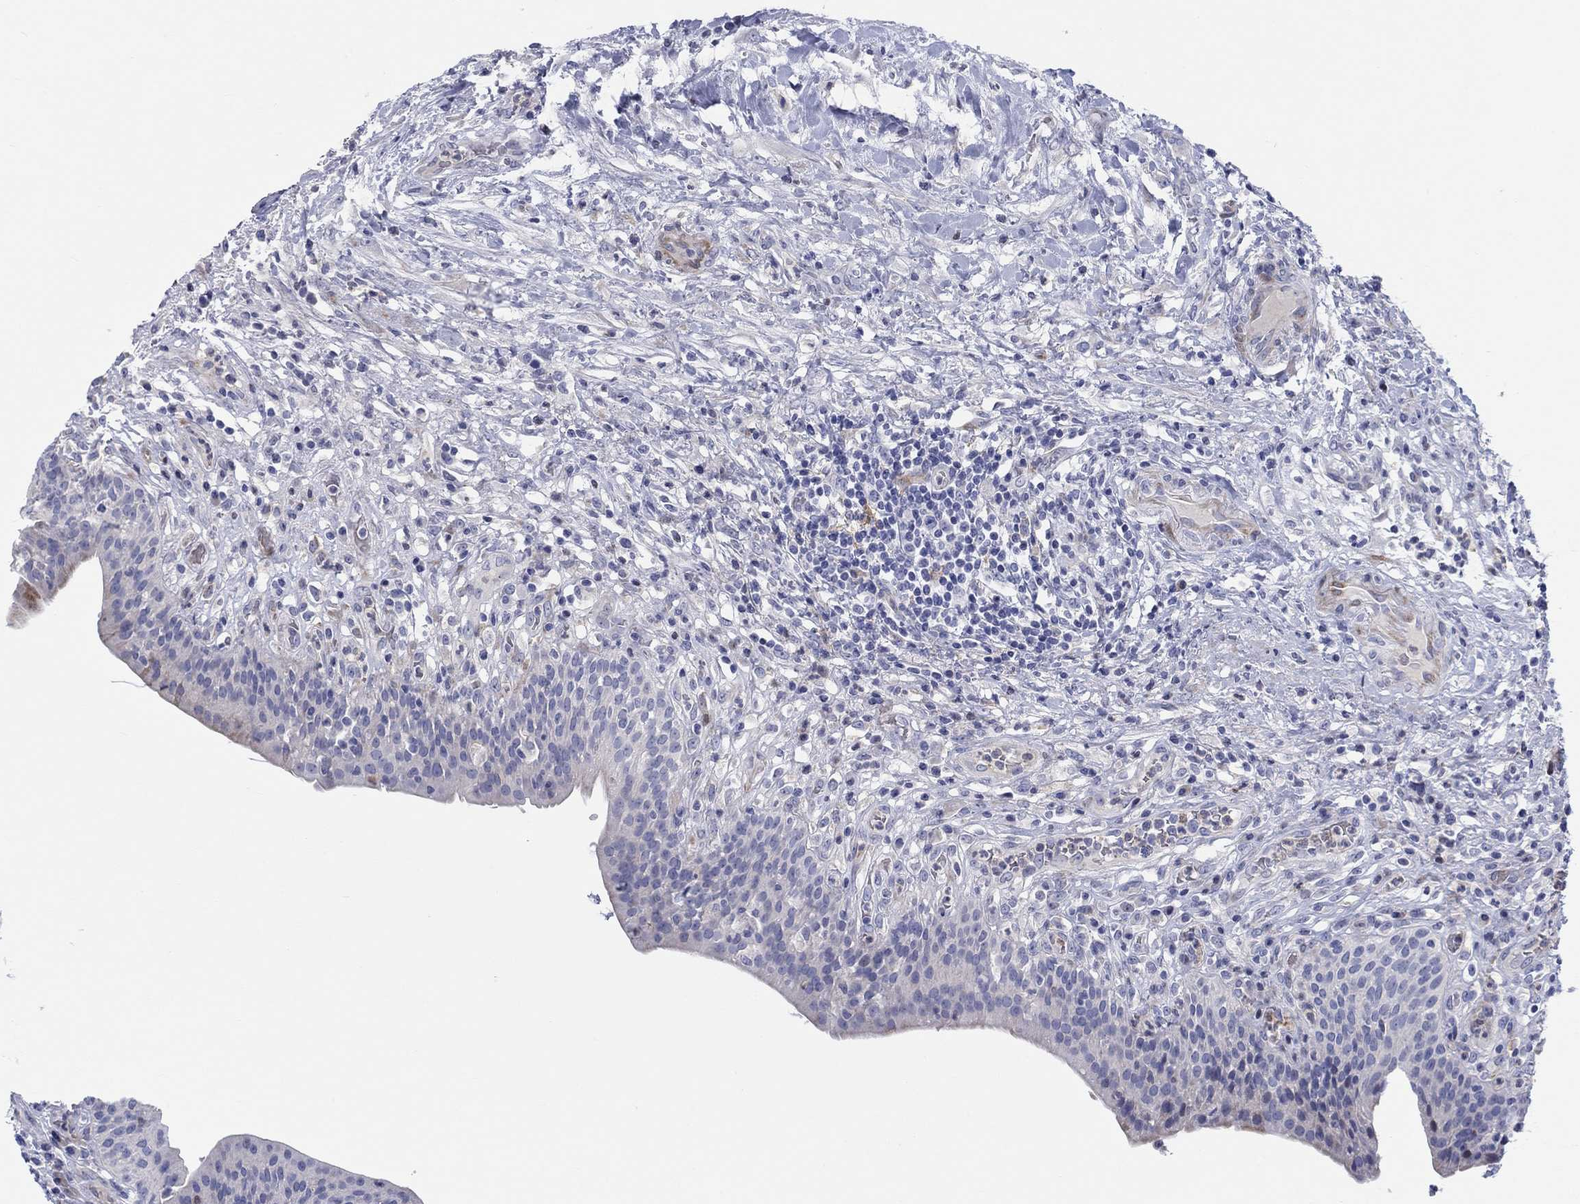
{"staining": {"intensity": "negative", "quantity": "none", "location": "none"}, "tissue": "urinary bladder", "cell_type": "Urothelial cells", "image_type": "normal", "snomed": [{"axis": "morphology", "description": "Normal tissue, NOS"}, {"axis": "topography", "description": "Urinary bladder"}], "caption": "Urothelial cells are negative for brown protein staining in unremarkable urinary bladder. The staining is performed using DAB brown chromogen with nuclei counter-stained in using hematoxylin.", "gene": "ARHGAP36", "patient": {"sex": "male", "age": 66}}